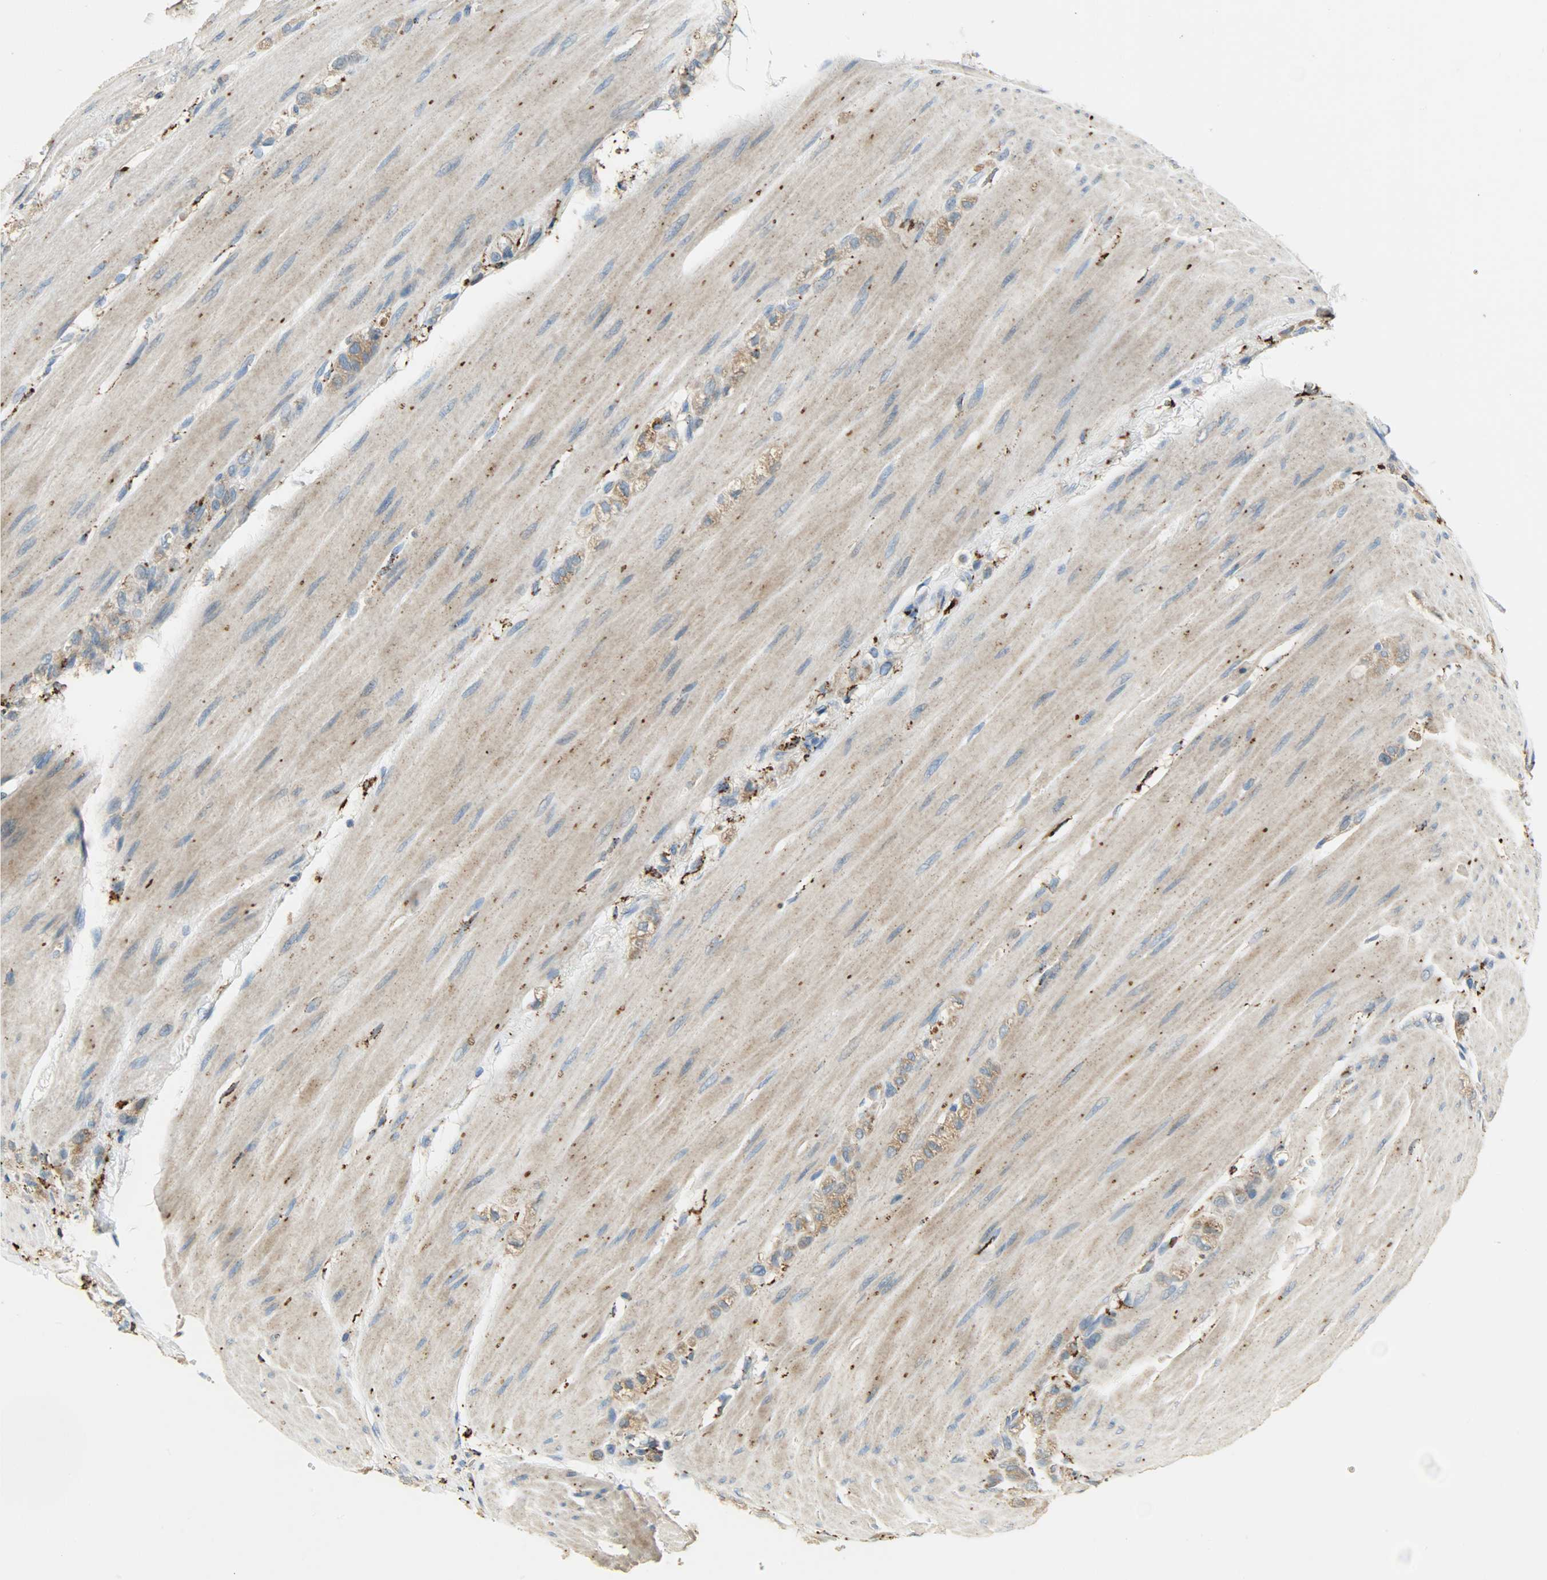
{"staining": {"intensity": "moderate", "quantity": "25%-75%", "location": "cytoplasmic/membranous"}, "tissue": "stomach cancer", "cell_type": "Tumor cells", "image_type": "cancer", "snomed": [{"axis": "morphology", "description": "Adenocarcinoma, NOS"}, {"axis": "topography", "description": "Stomach"}], "caption": "Moderate cytoplasmic/membranous positivity for a protein is identified in about 25%-75% of tumor cells of adenocarcinoma (stomach) using IHC.", "gene": "ASAH1", "patient": {"sex": "male", "age": 82}}